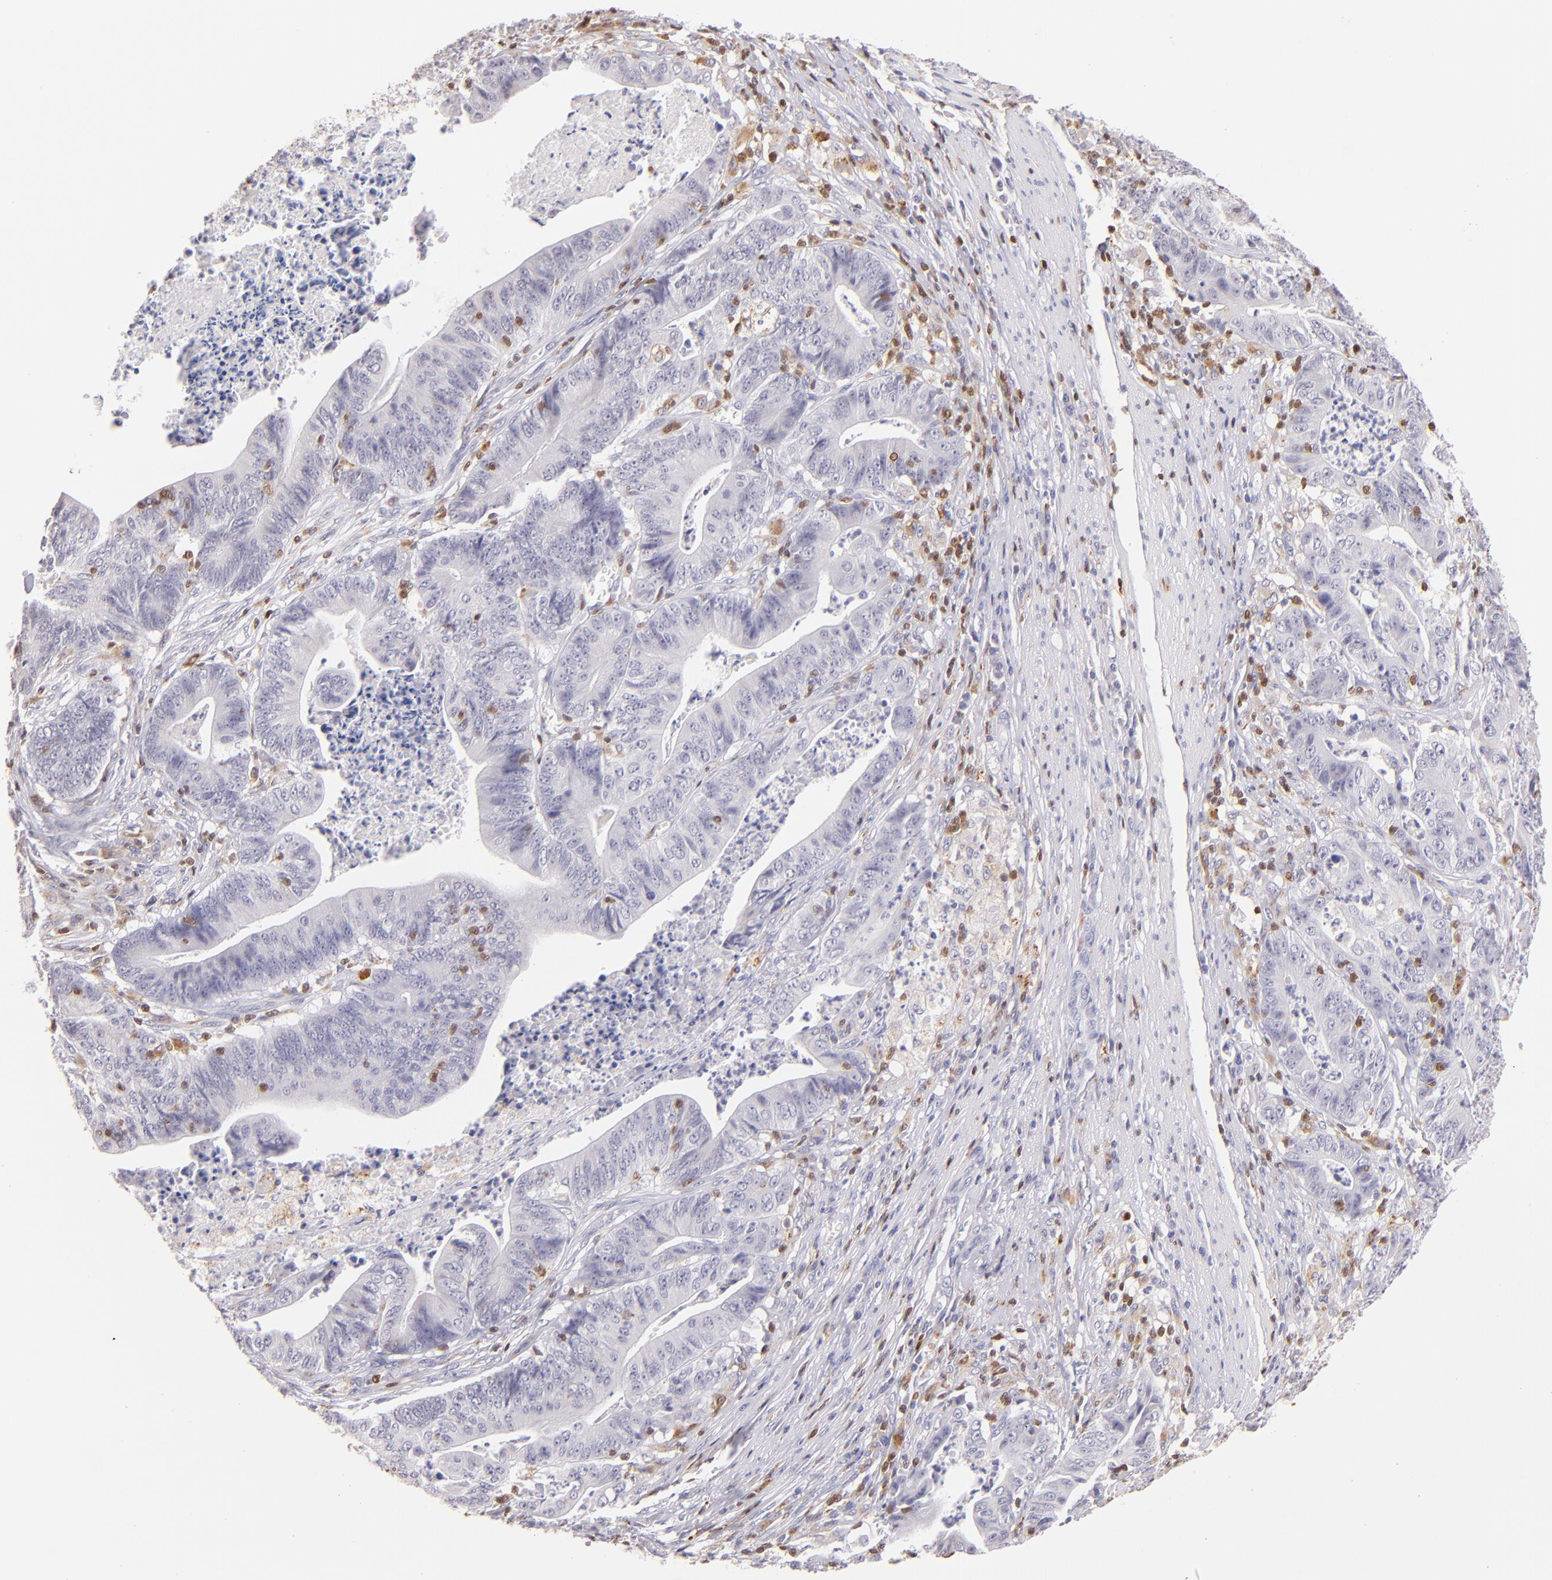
{"staining": {"intensity": "negative", "quantity": "none", "location": "none"}, "tissue": "stomach cancer", "cell_type": "Tumor cells", "image_type": "cancer", "snomed": [{"axis": "morphology", "description": "Adenocarcinoma, NOS"}, {"axis": "topography", "description": "Stomach, lower"}], "caption": "A high-resolution histopathology image shows immunohistochemistry (IHC) staining of stomach cancer, which reveals no significant positivity in tumor cells.", "gene": "ZAP70", "patient": {"sex": "female", "age": 86}}